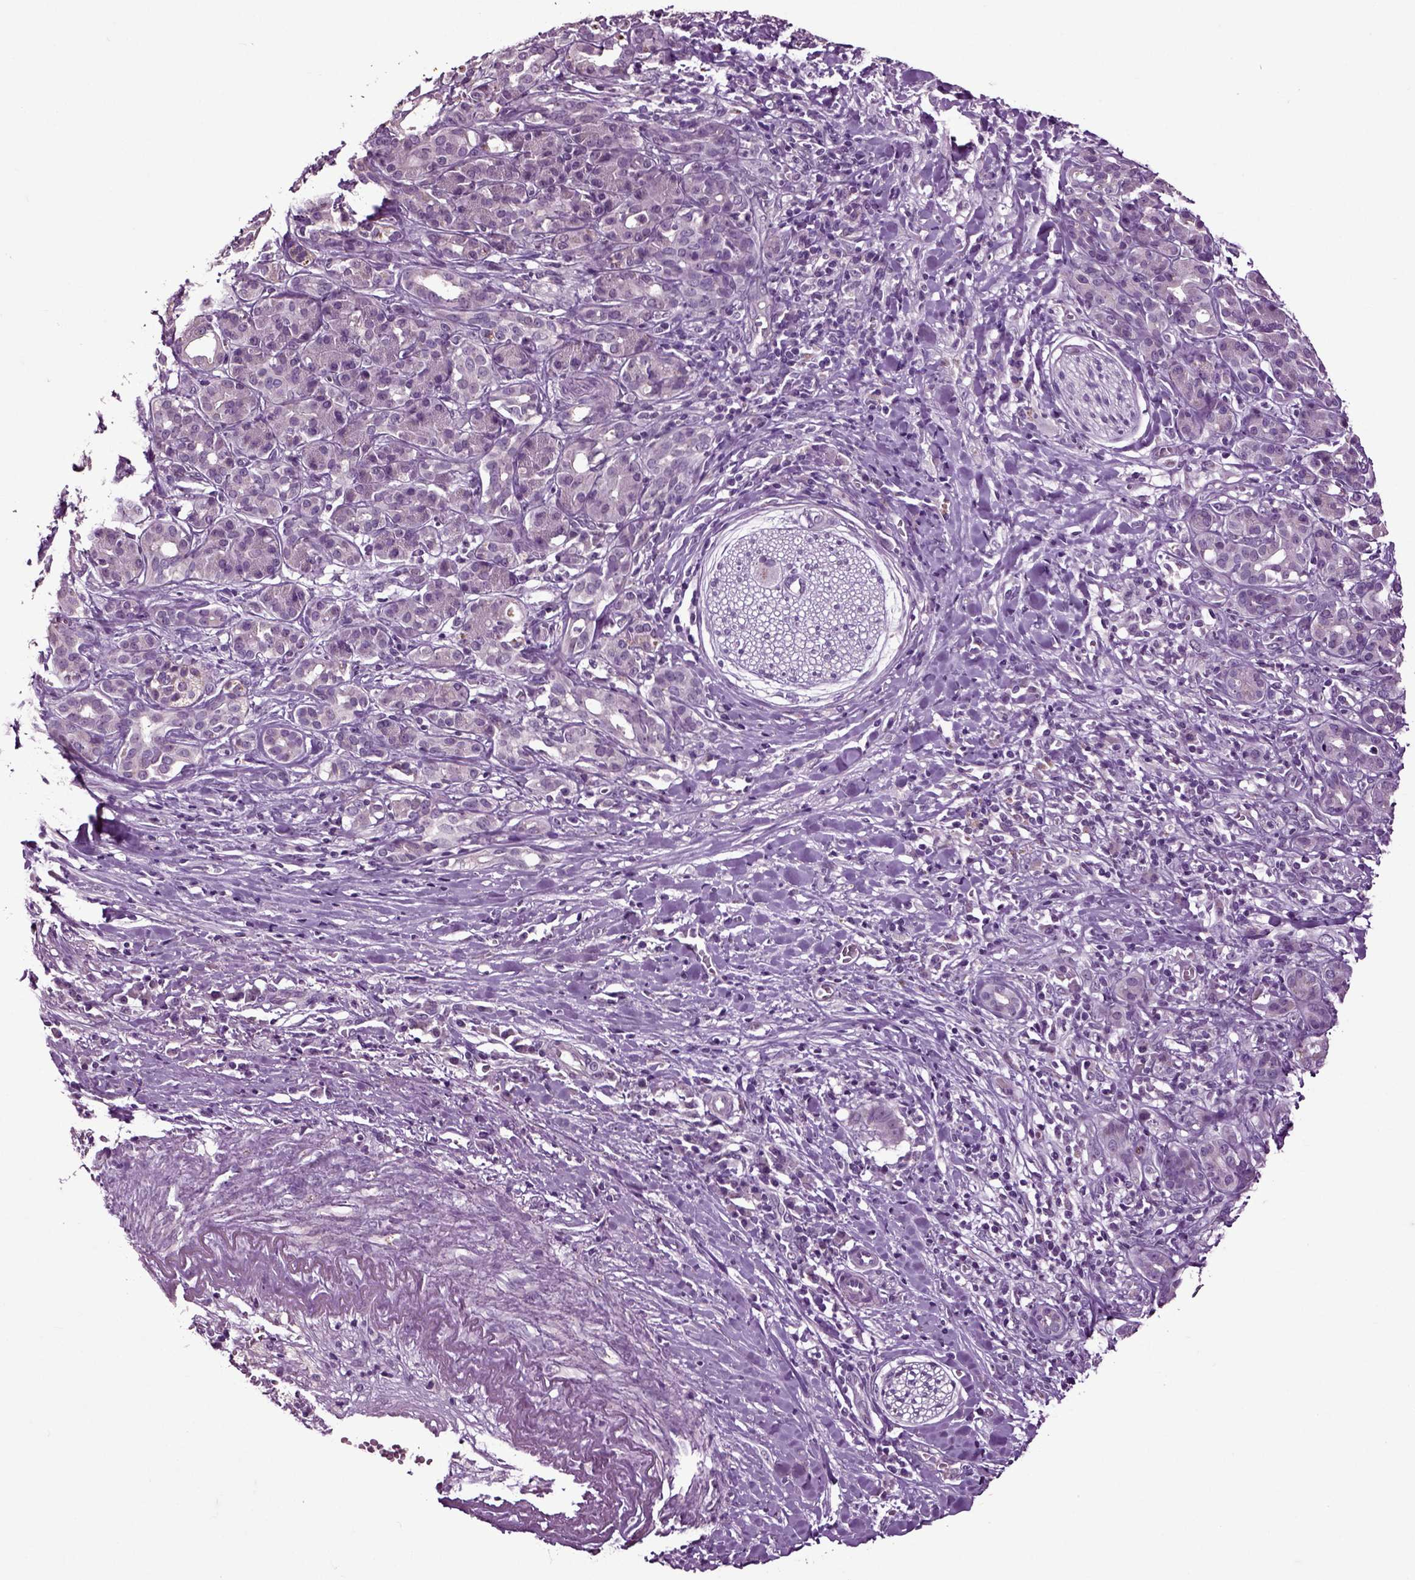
{"staining": {"intensity": "negative", "quantity": "none", "location": "none"}, "tissue": "pancreatic cancer", "cell_type": "Tumor cells", "image_type": "cancer", "snomed": [{"axis": "morphology", "description": "Adenocarcinoma, NOS"}, {"axis": "topography", "description": "Pancreas"}], "caption": "Immunohistochemical staining of adenocarcinoma (pancreatic) reveals no significant staining in tumor cells.", "gene": "CRHR1", "patient": {"sex": "male", "age": 61}}